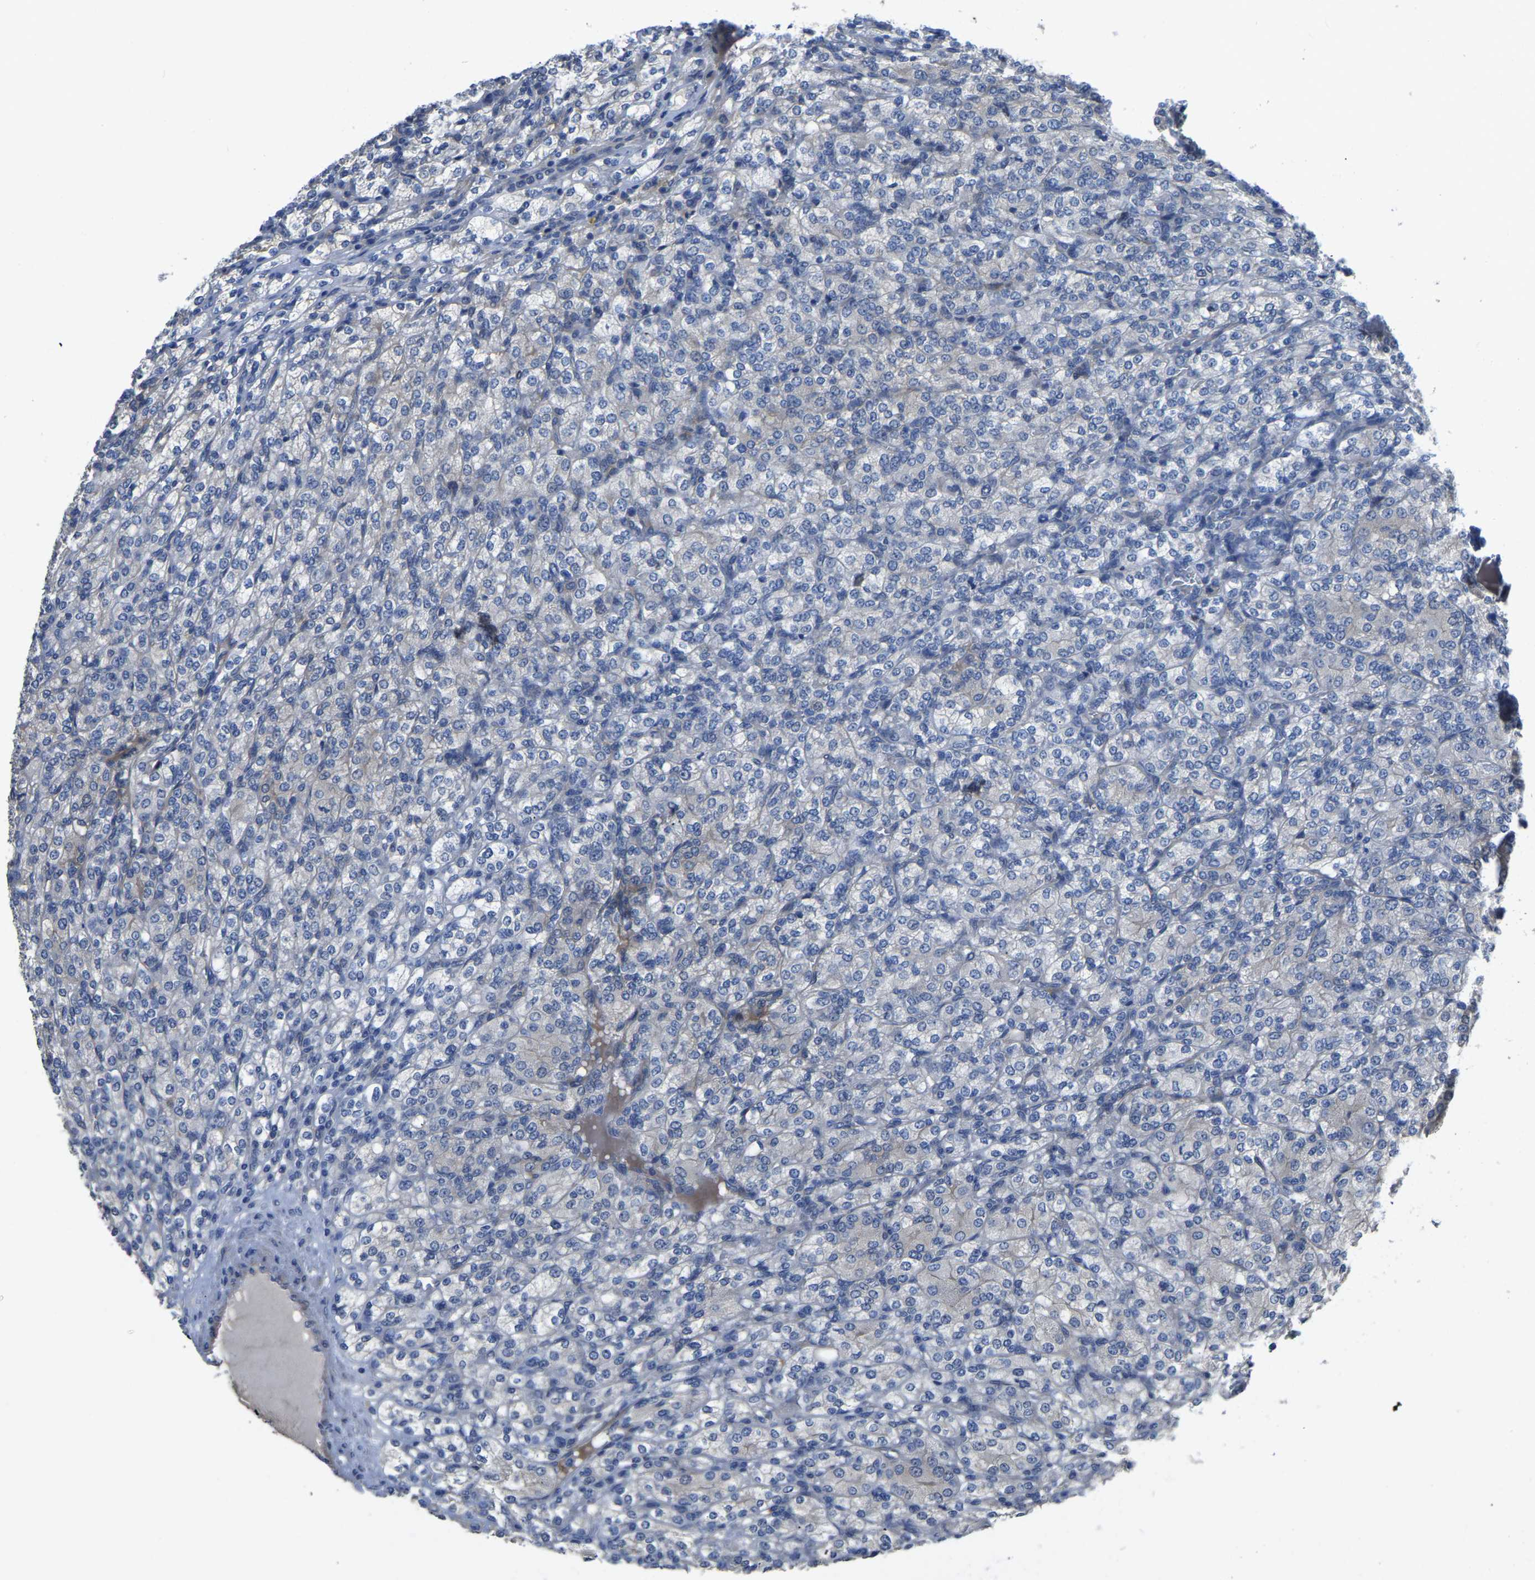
{"staining": {"intensity": "negative", "quantity": "none", "location": "none"}, "tissue": "renal cancer", "cell_type": "Tumor cells", "image_type": "cancer", "snomed": [{"axis": "morphology", "description": "Adenocarcinoma, NOS"}, {"axis": "topography", "description": "Kidney"}], "caption": "The immunohistochemistry image has no significant expression in tumor cells of renal adenocarcinoma tissue.", "gene": "HIGD2B", "patient": {"sex": "male", "age": 77}}